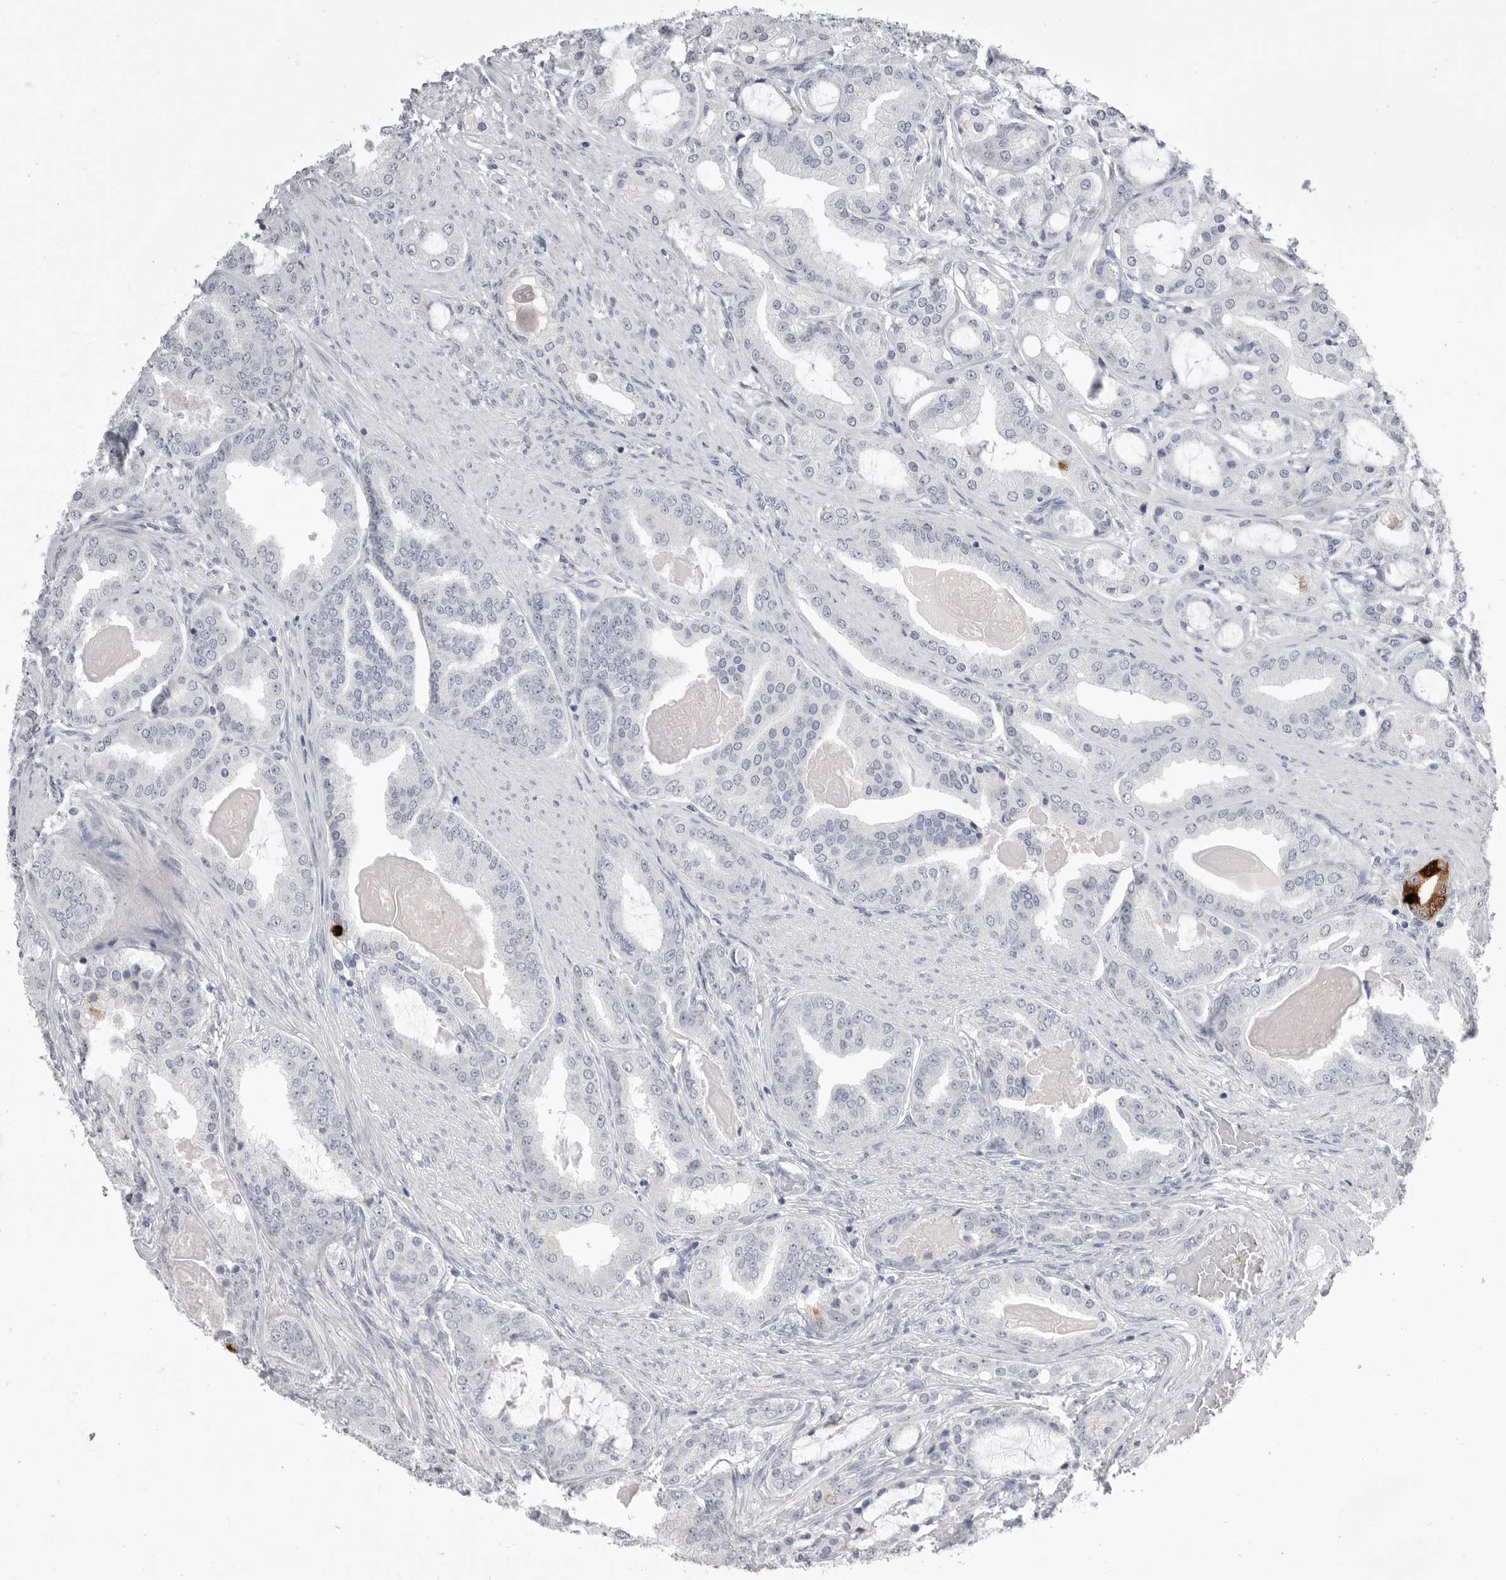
{"staining": {"intensity": "weak", "quantity": "<25%", "location": "cytoplasmic/membranous"}, "tissue": "prostate cancer", "cell_type": "Tumor cells", "image_type": "cancer", "snomed": [{"axis": "morphology", "description": "Adenocarcinoma, High grade"}, {"axis": "topography", "description": "Prostate"}], "caption": "Adenocarcinoma (high-grade) (prostate) was stained to show a protein in brown. There is no significant positivity in tumor cells. (DAB (3,3'-diaminobenzidine) IHC visualized using brightfield microscopy, high magnification).", "gene": "CPB1", "patient": {"sex": "male", "age": 60}}